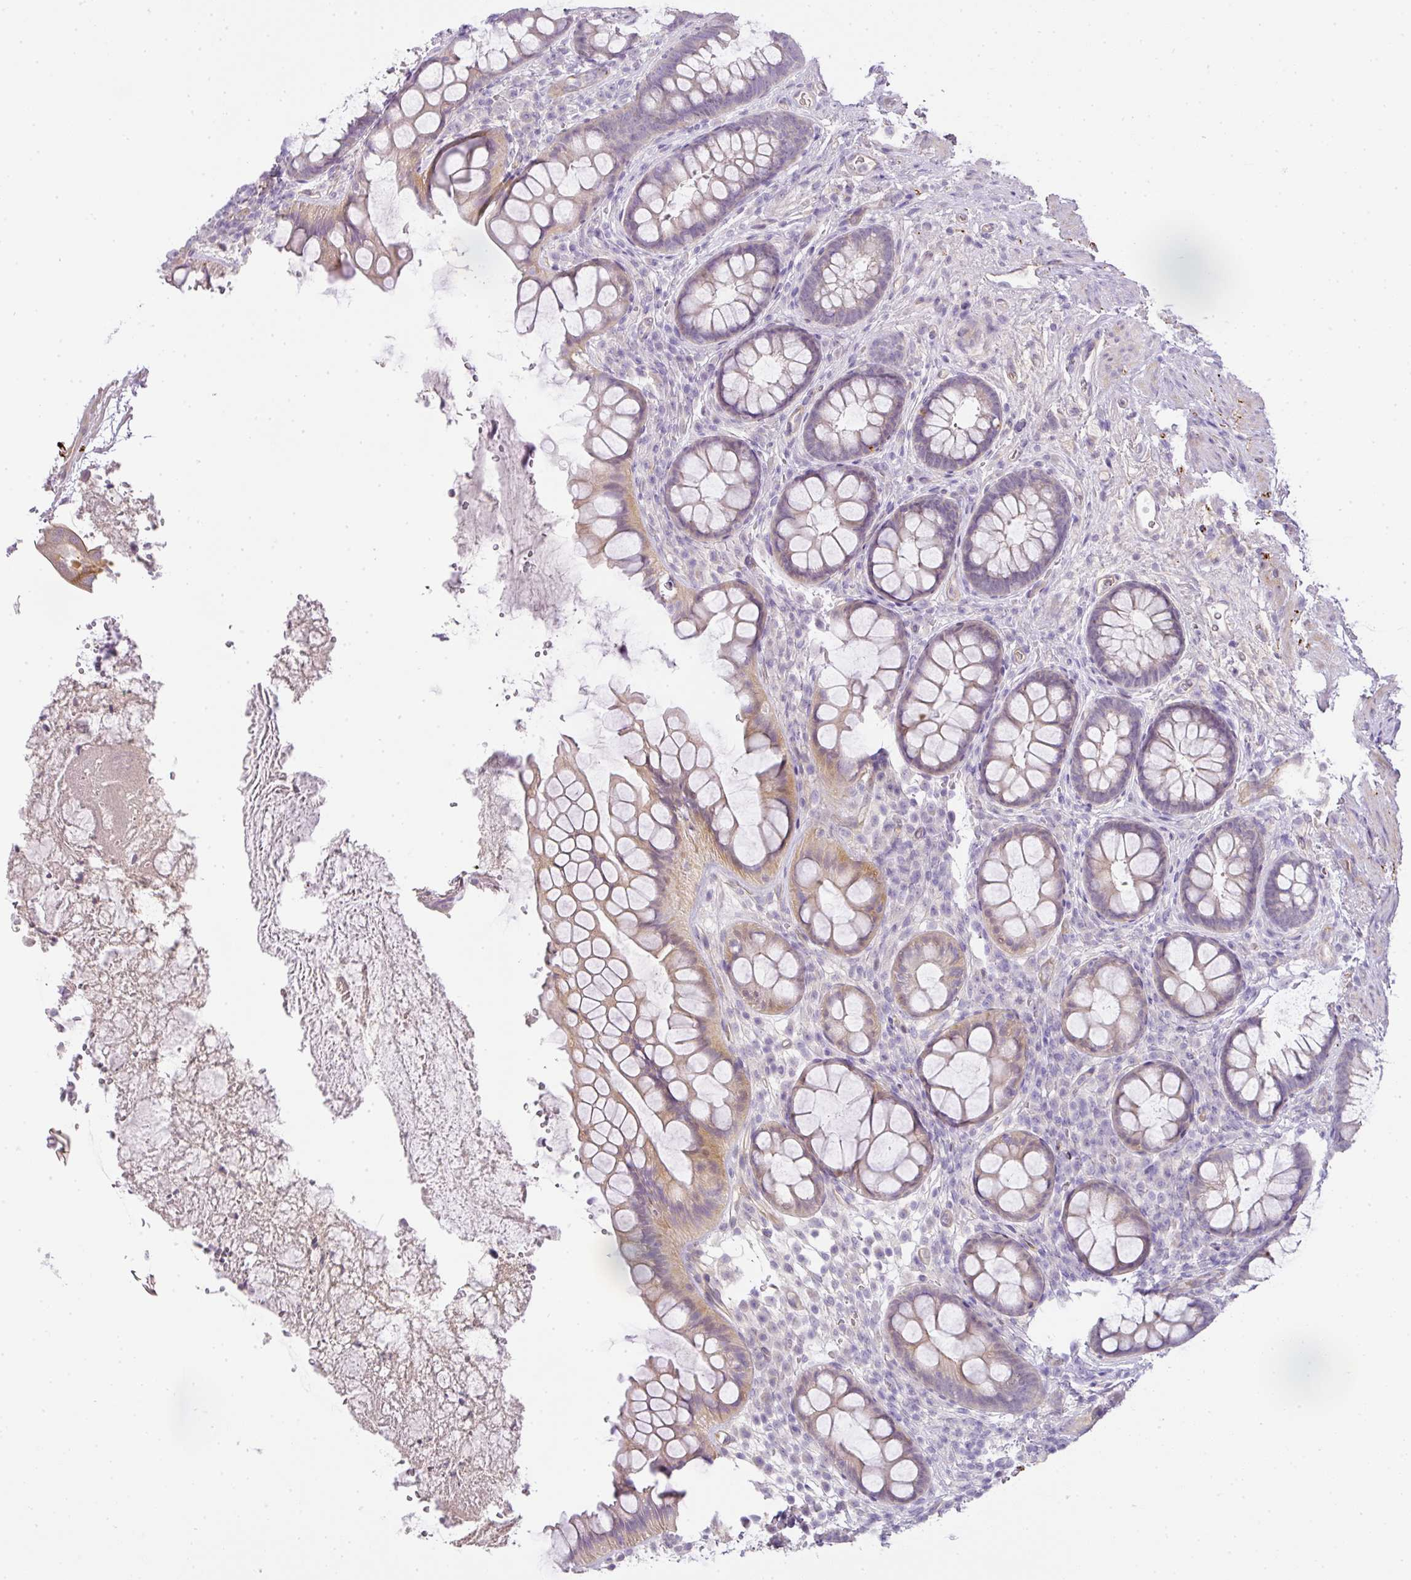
{"staining": {"intensity": "weak", "quantity": "25%-75%", "location": "cytoplasmic/membranous"}, "tissue": "rectum", "cell_type": "Glandular cells", "image_type": "normal", "snomed": [{"axis": "morphology", "description": "Normal tissue, NOS"}, {"axis": "topography", "description": "Rectum"}, {"axis": "topography", "description": "Peripheral nerve tissue"}], "caption": "Immunohistochemical staining of benign human rectum displays 25%-75% levels of weak cytoplasmic/membranous protein staining in approximately 25%-75% of glandular cells. The staining was performed using DAB to visualize the protein expression in brown, while the nuclei were stained in blue with hematoxylin (Magnification: 20x).", "gene": "RAX2", "patient": {"sex": "female", "age": 69}}